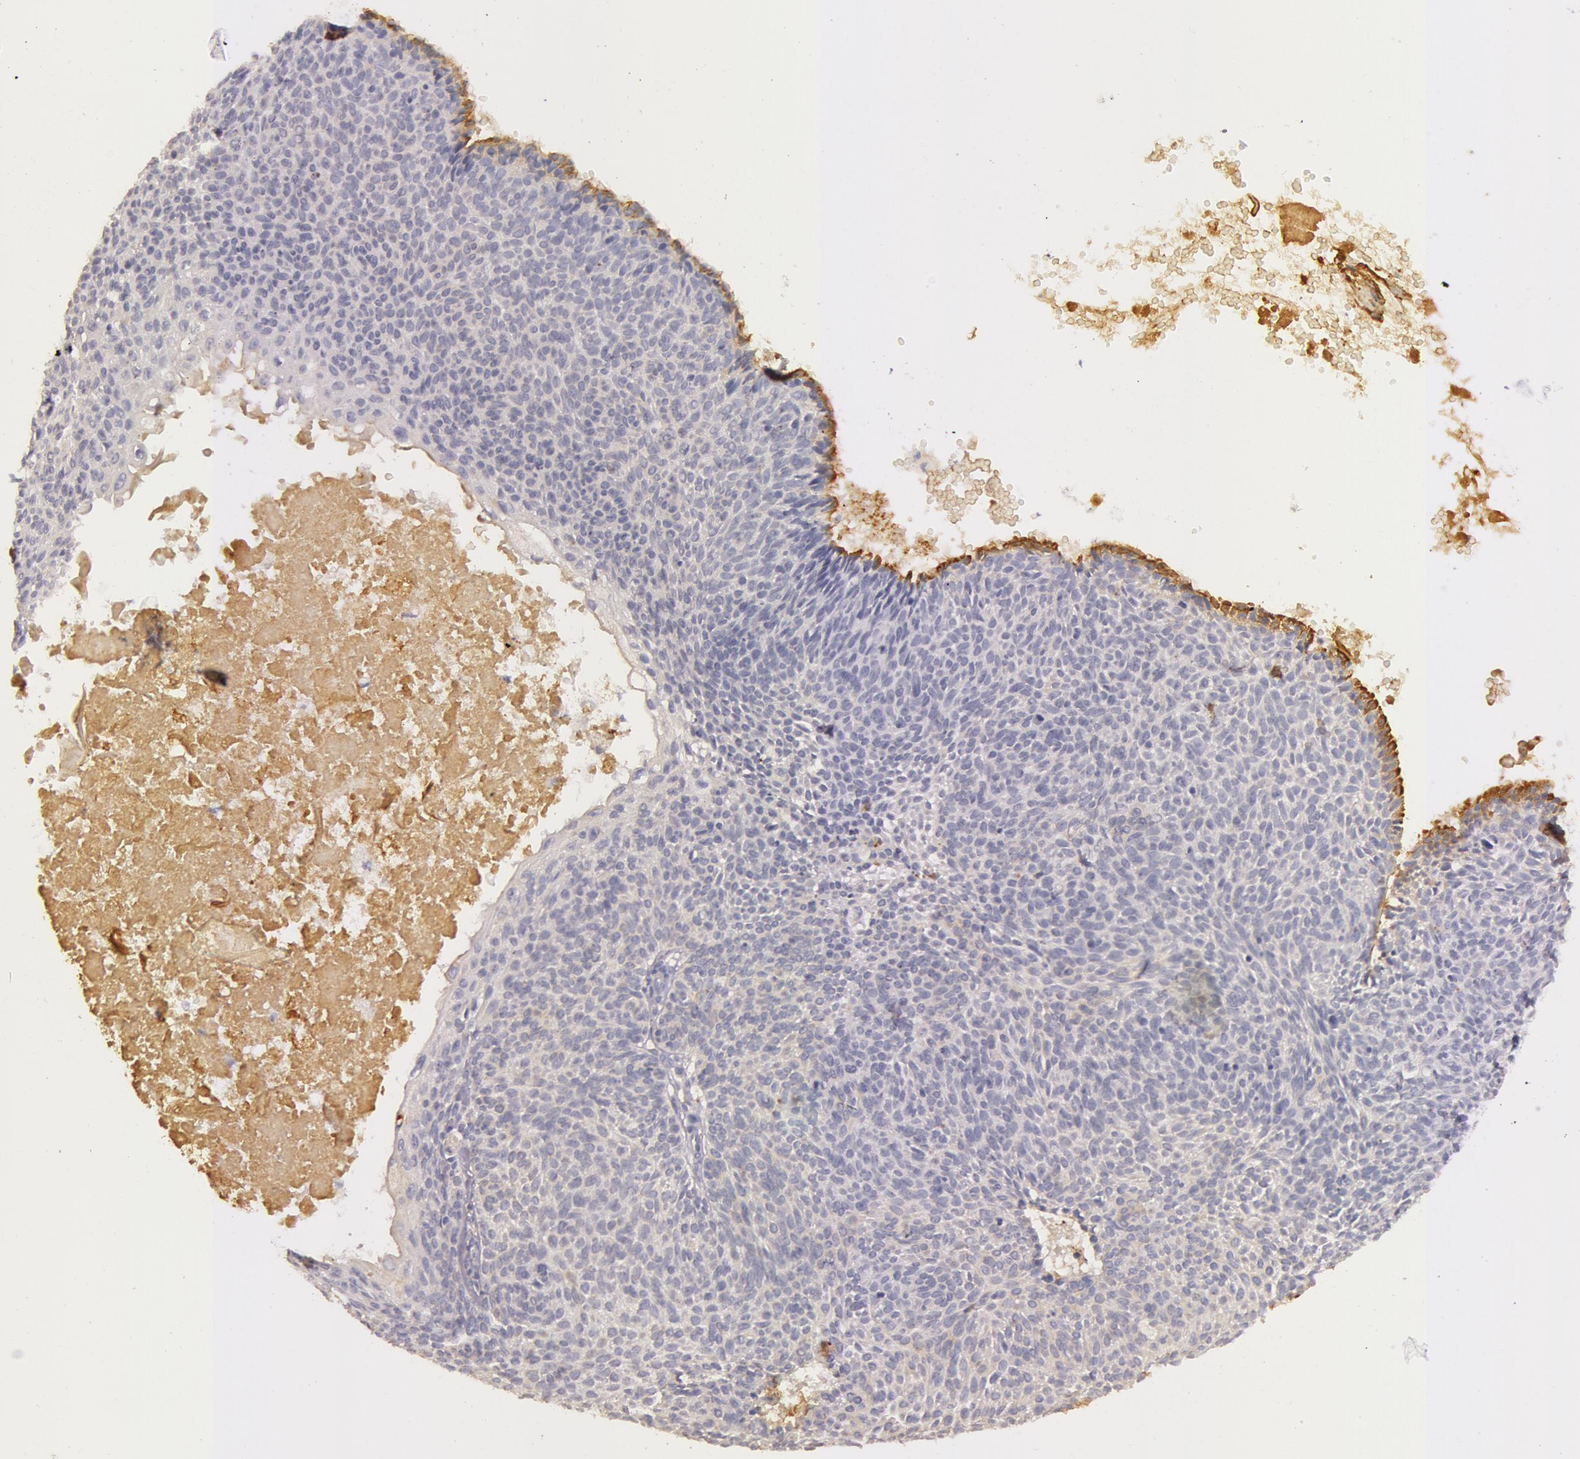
{"staining": {"intensity": "weak", "quantity": "25%-75%", "location": "cytoplasmic/membranous"}, "tissue": "skin cancer", "cell_type": "Tumor cells", "image_type": "cancer", "snomed": [{"axis": "morphology", "description": "Basal cell carcinoma"}, {"axis": "topography", "description": "Skin"}], "caption": "A brown stain labels weak cytoplasmic/membranous staining of a protein in skin cancer (basal cell carcinoma) tumor cells.", "gene": "C4BPA", "patient": {"sex": "male", "age": 84}}